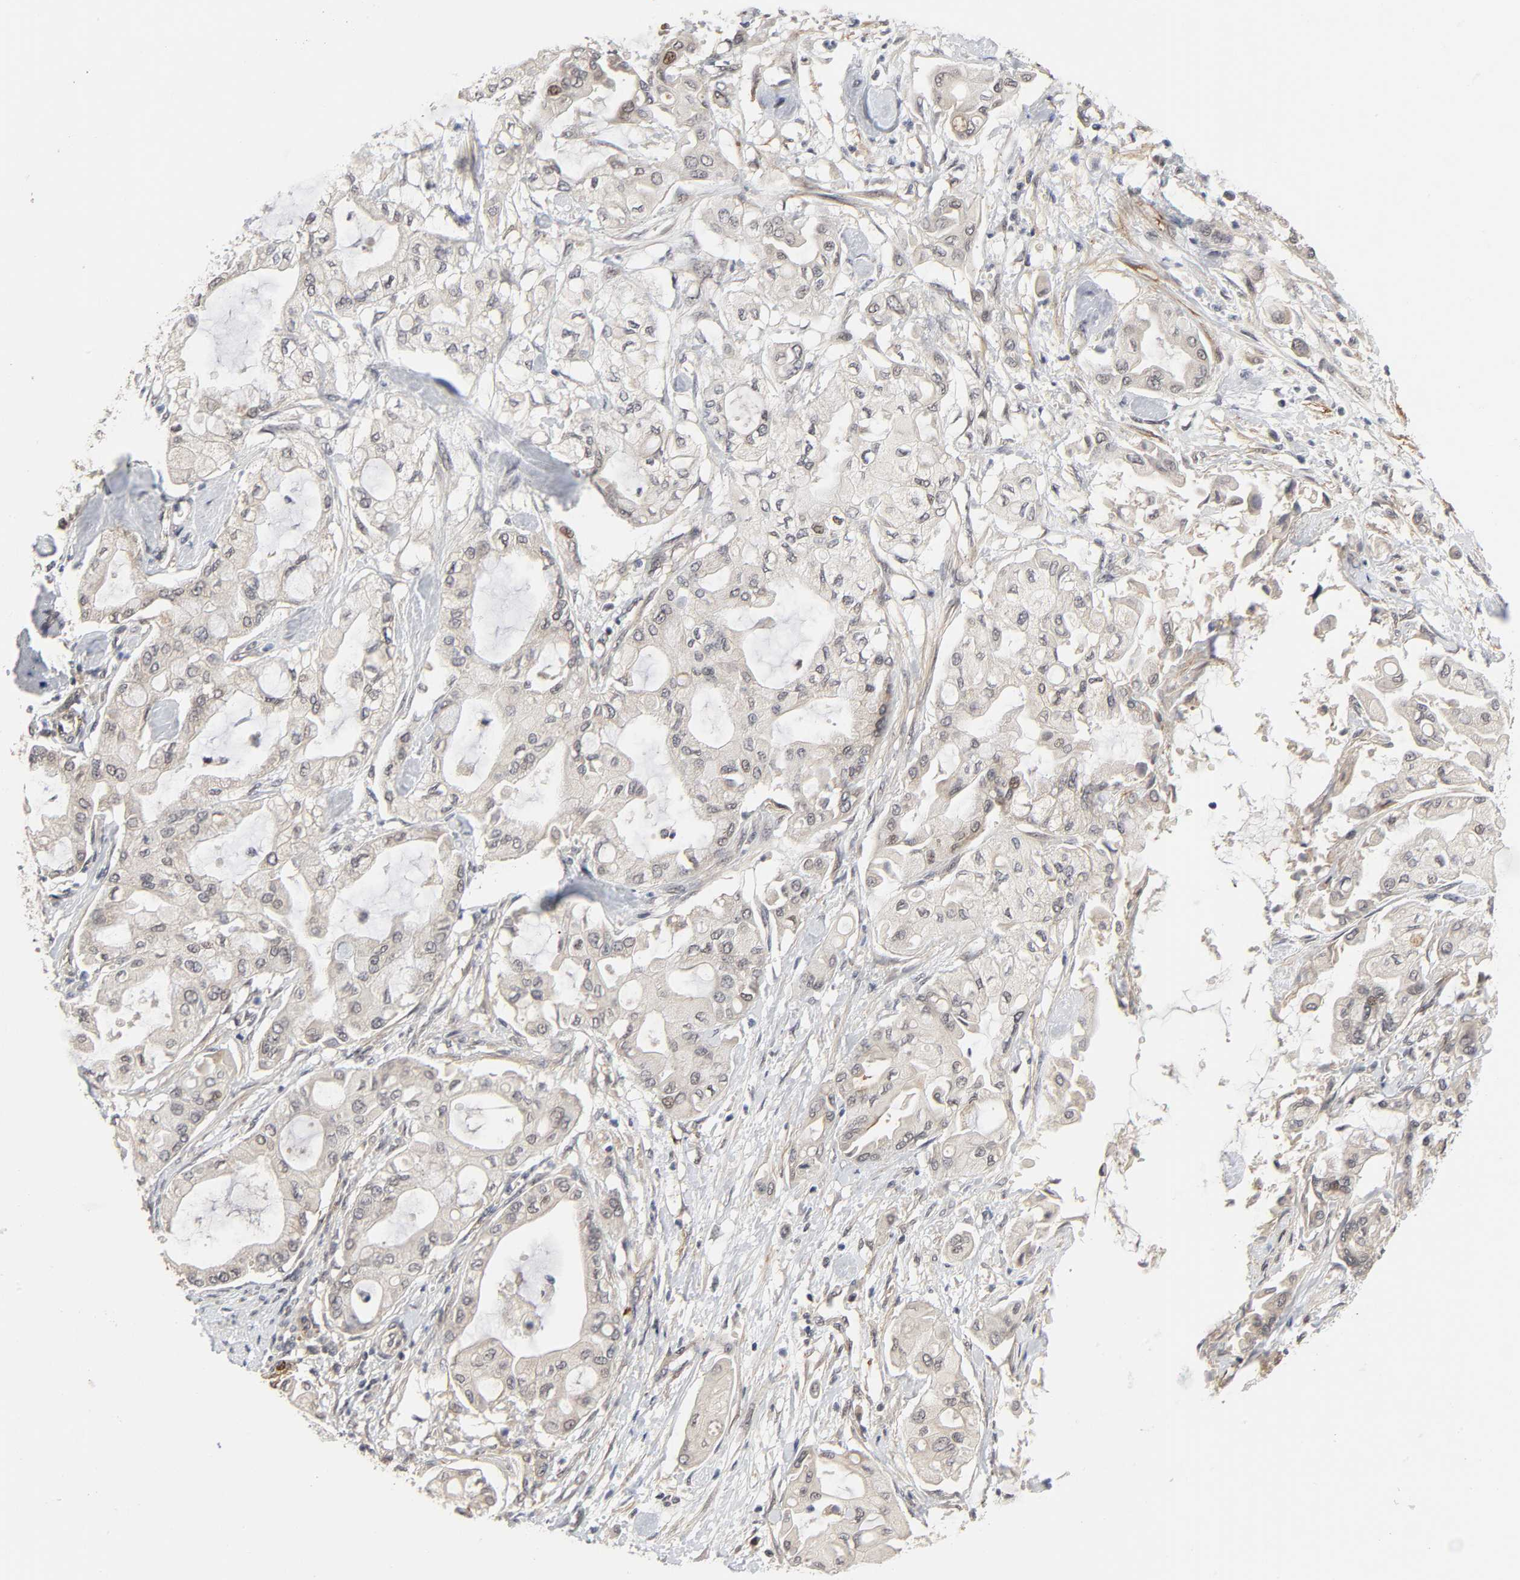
{"staining": {"intensity": "weak", "quantity": "25%-75%", "location": "nuclear"}, "tissue": "pancreatic cancer", "cell_type": "Tumor cells", "image_type": "cancer", "snomed": [{"axis": "morphology", "description": "Adenocarcinoma, NOS"}, {"axis": "morphology", "description": "Adenocarcinoma, metastatic, NOS"}, {"axis": "topography", "description": "Lymph node"}, {"axis": "topography", "description": "Pancreas"}, {"axis": "topography", "description": "Duodenum"}], "caption": "Immunohistochemistry (IHC) (DAB) staining of pancreatic adenocarcinoma exhibits weak nuclear protein positivity in about 25%-75% of tumor cells.", "gene": "ZKSCAN8", "patient": {"sex": "female", "age": 64}}